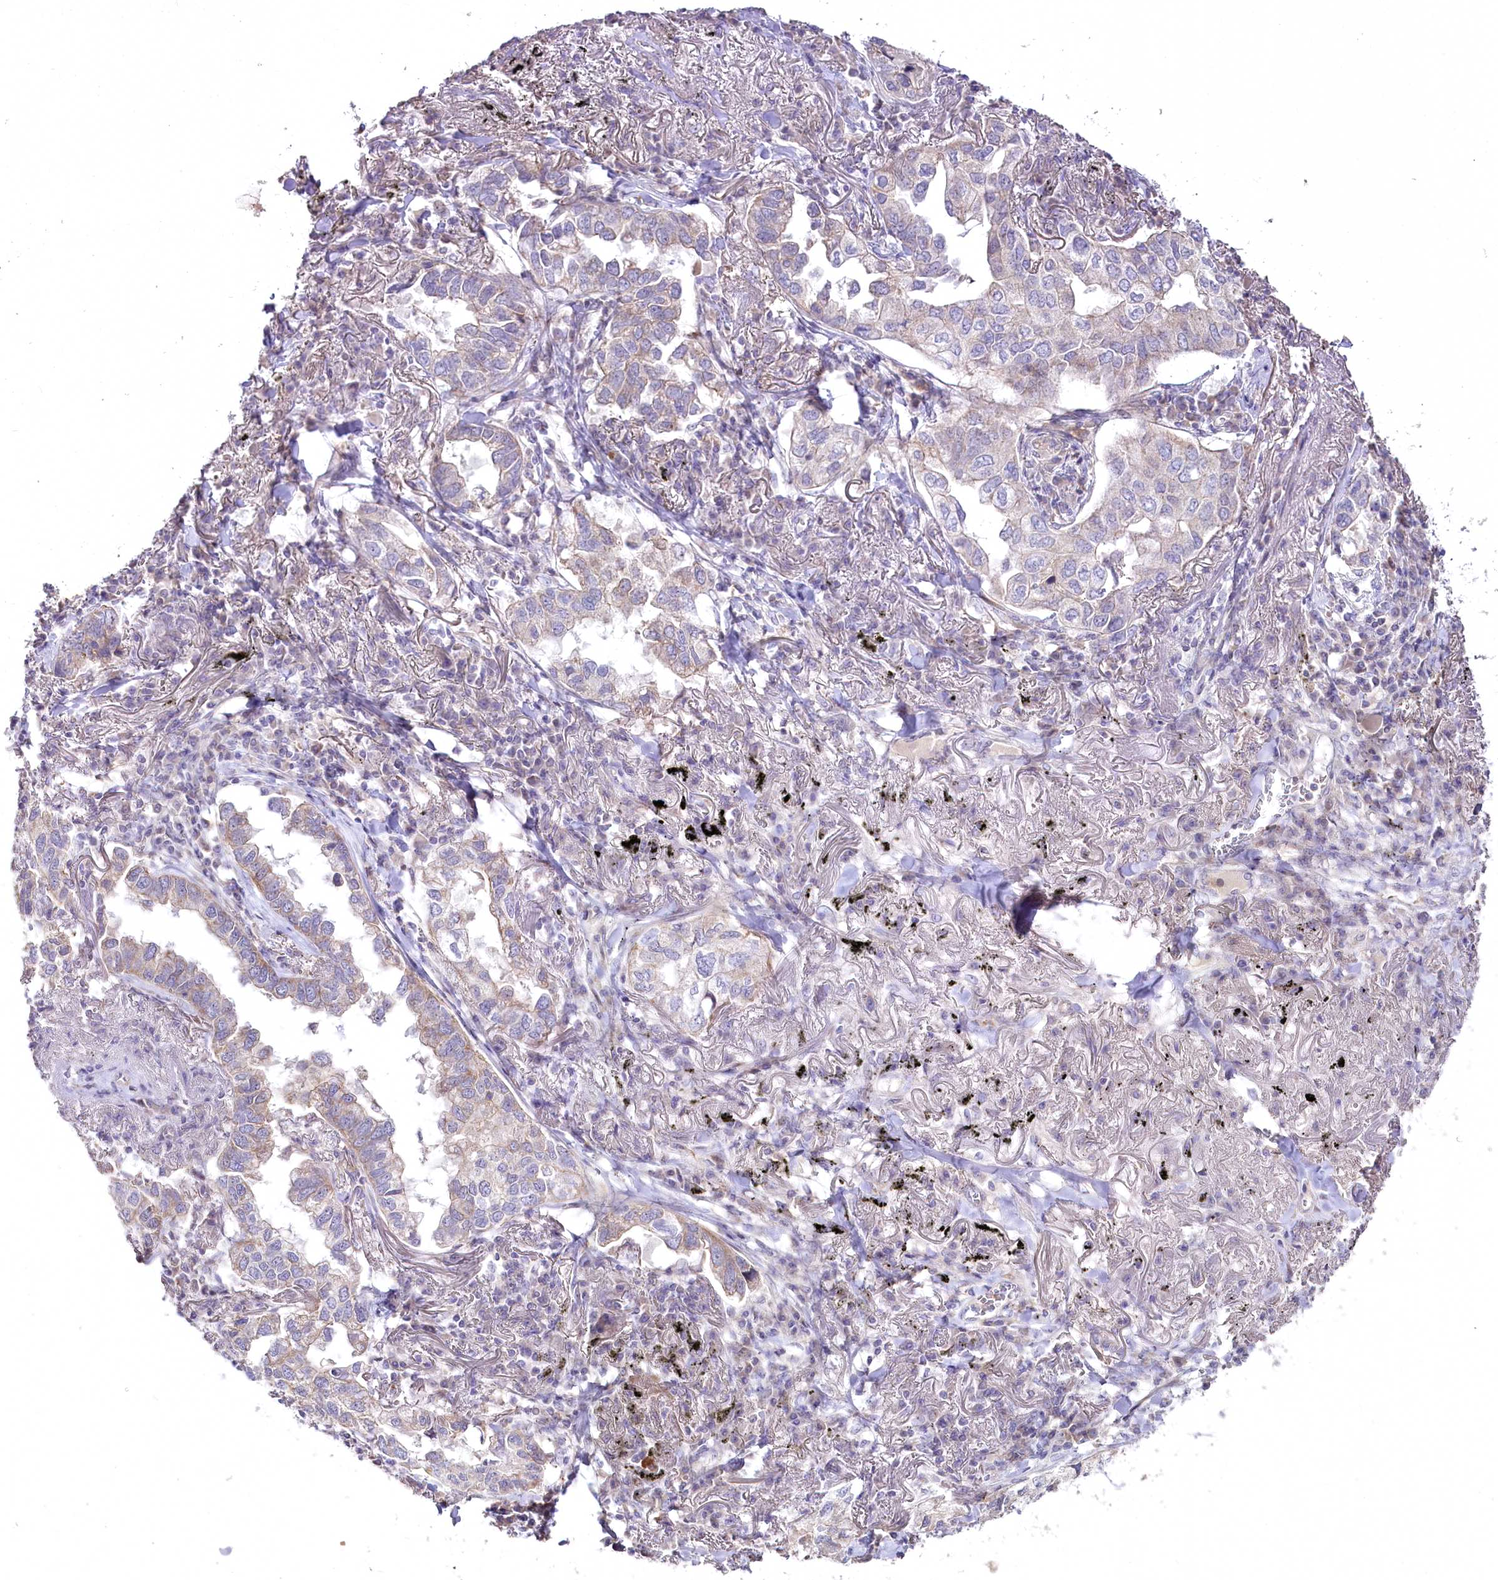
{"staining": {"intensity": "weak", "quantity": "<25%", "location": "cytoplasmic/membranous"}, "tissue": "lung cancer", "cell_type": "Tumor cells", "image_type": "cancer", "snomed": [{"axis": "morphology", "description": "Adenocarcinoma, NOS"}, {"axis": "topography", "description": "Lung"}], "caption": "Tumor cells are negative for protein expression in human lung cancer. (DAB immunohistochemistry (IHC) visualized using brightfield microscopy, high magnification).", "gene": "SLC6A11", "patient": {"sex": "male", "age": 65}}